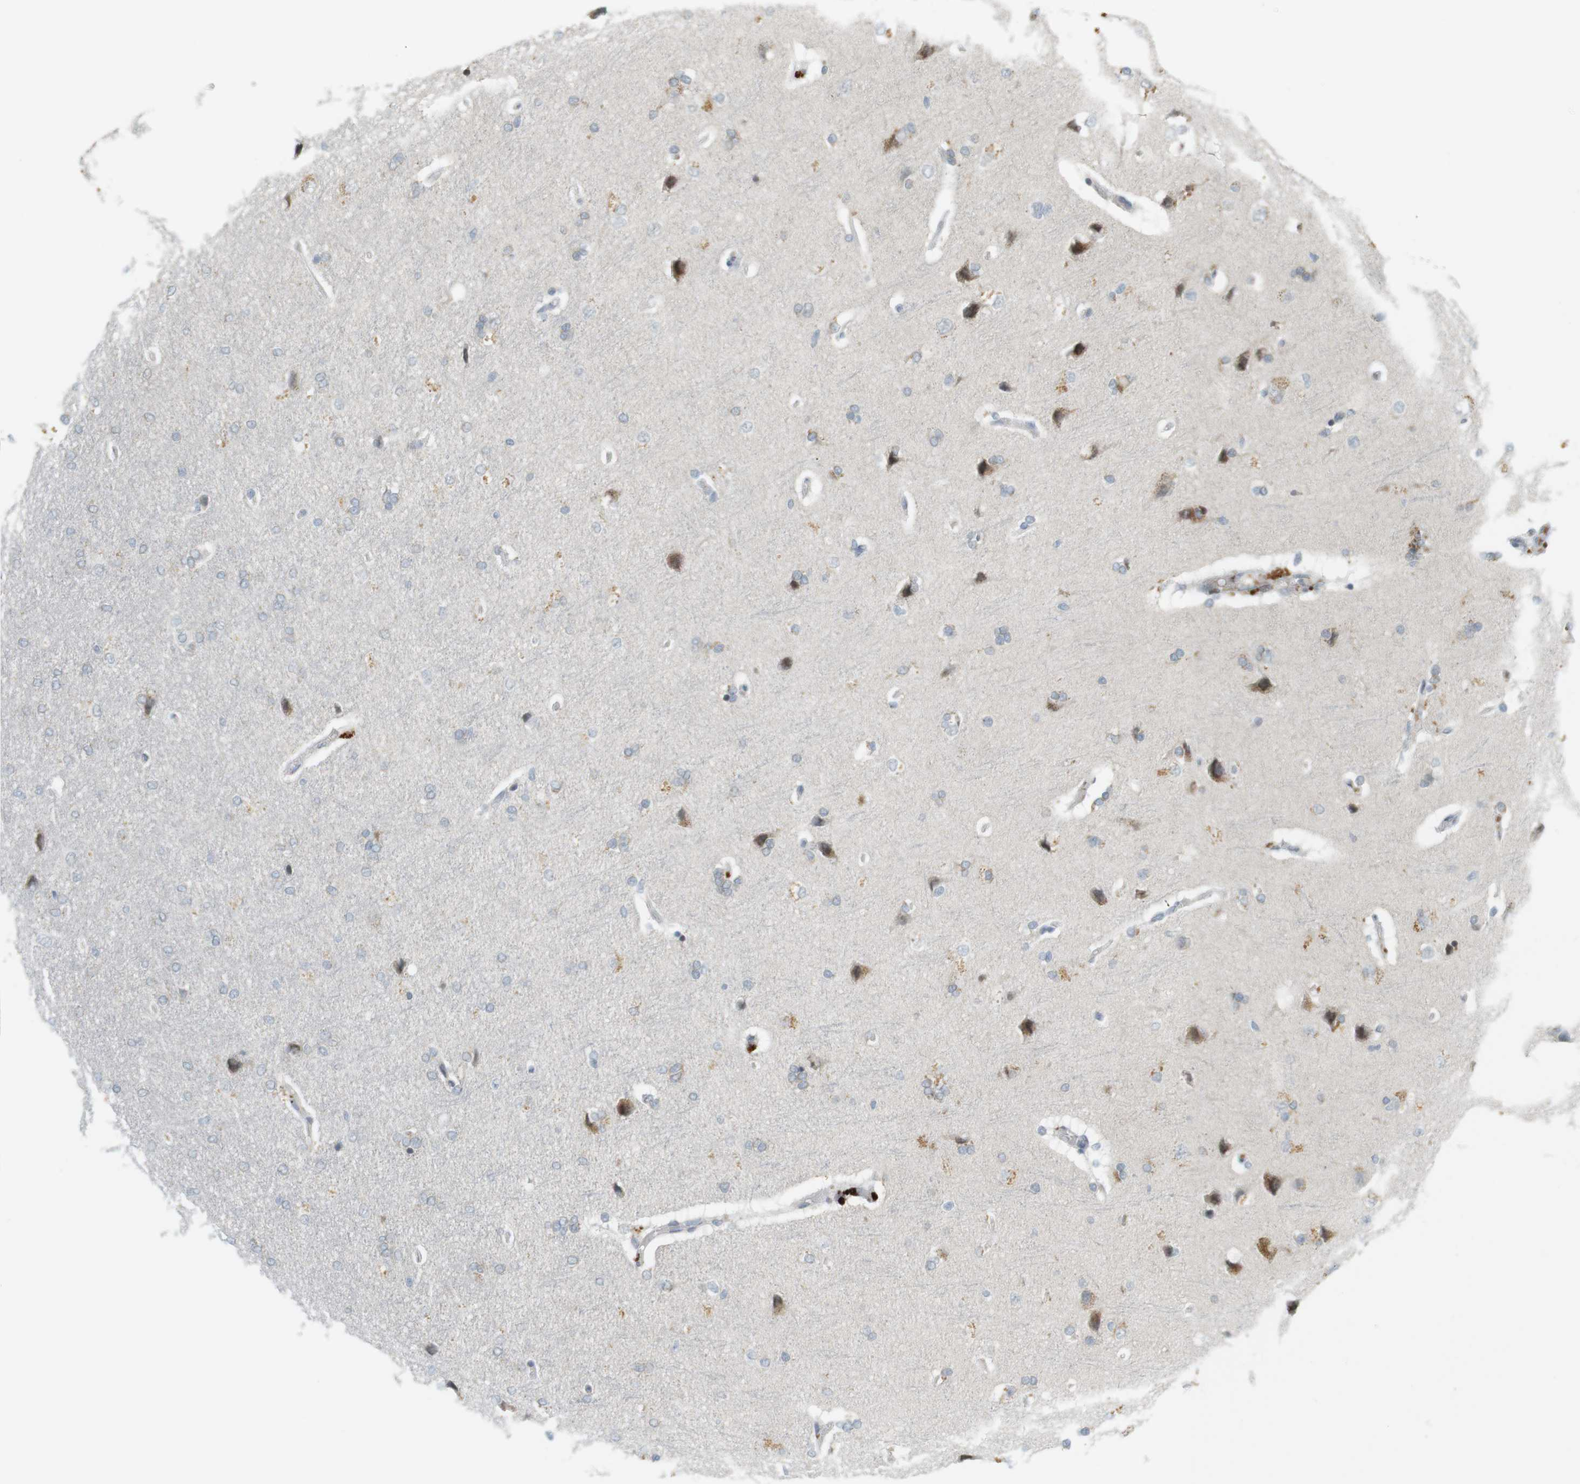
{"staining": {"intensity": "negative", "quantity": "none", "location": "none"}, "tissue": "cerebral cortex", "cell_type": "Endothelial cells", "image_type": "normal", "snomed": [{"axis": "morphology", "description": "Normal tissue, NOS"}, {"axis": "topography", "description": "Cerebral cortex"}], "caption": "High power microscopy histopathology image of an IHC micrograph of unremarkable cerebral cortex, revealing no significant staining in endothelial cells. (Stains: DAB (3,3'-diaminobenzidine) IHC with hematoxylin counter stain, Microscopy: brightfield microscopy at high magnification).", "gene": "DMC1", "patient": {"sex": "male", "age": 62}}